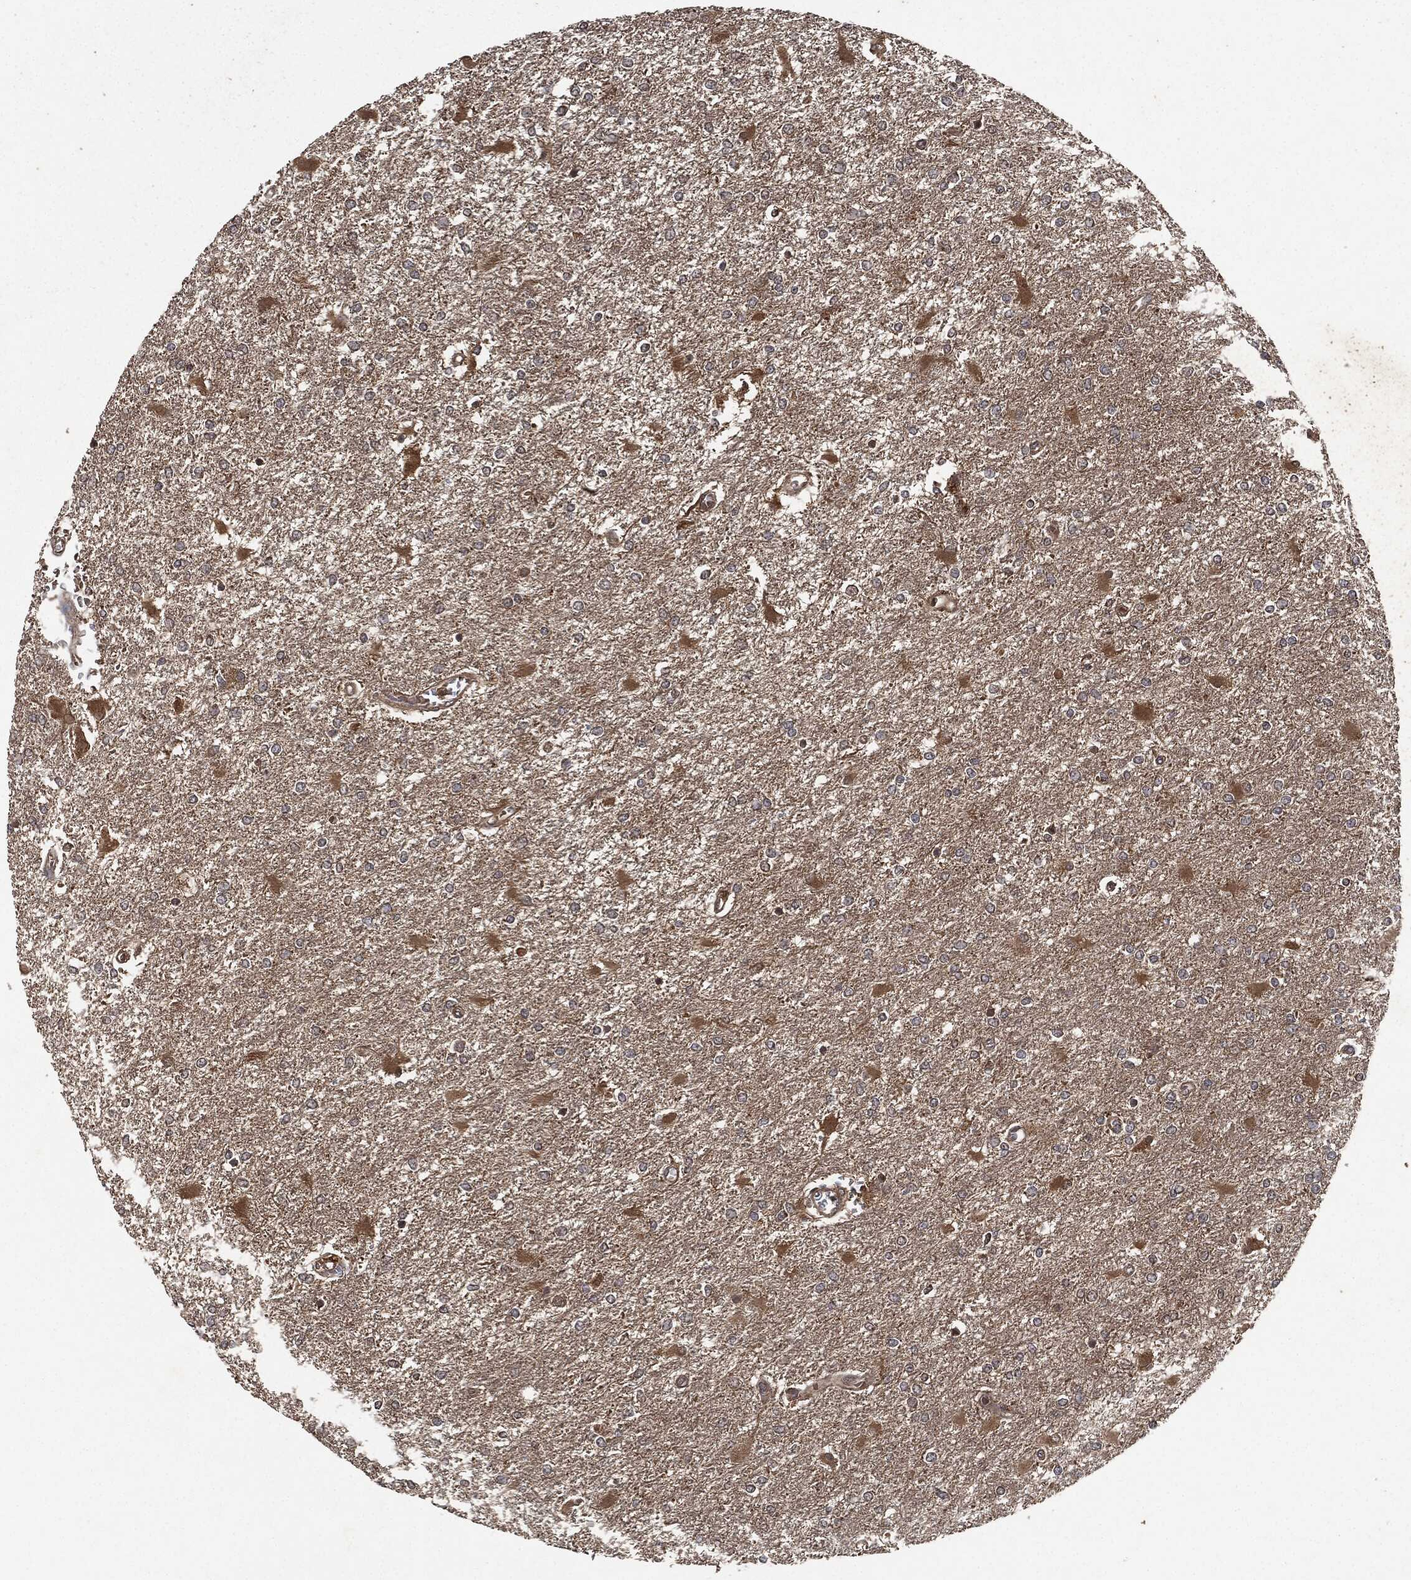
{"staining": {"intensity": "moderate", "quantity": "<25%", "location": "cytoplasmic/membranous"}, "tissue": "glioma", "cell_type": "Tumor cells", "image_type": "cancer", "snomed": [{"axis": "morphology", "description": "Glioma, malignant, High grade"}, {"axis": "topography", "description": "Cerebral cortex"}], "caption": "This image demonstrates malignant high-grade glioma stained with immunohistochemistry (IHC) to label a protein in brown. The cytoplasmic/membranous of tumor cells show moderate positivity for the protein. Nuclei are counter-stained blue.", "gene": "BRAF", "patient": {"sex": "male", "age": 79}}